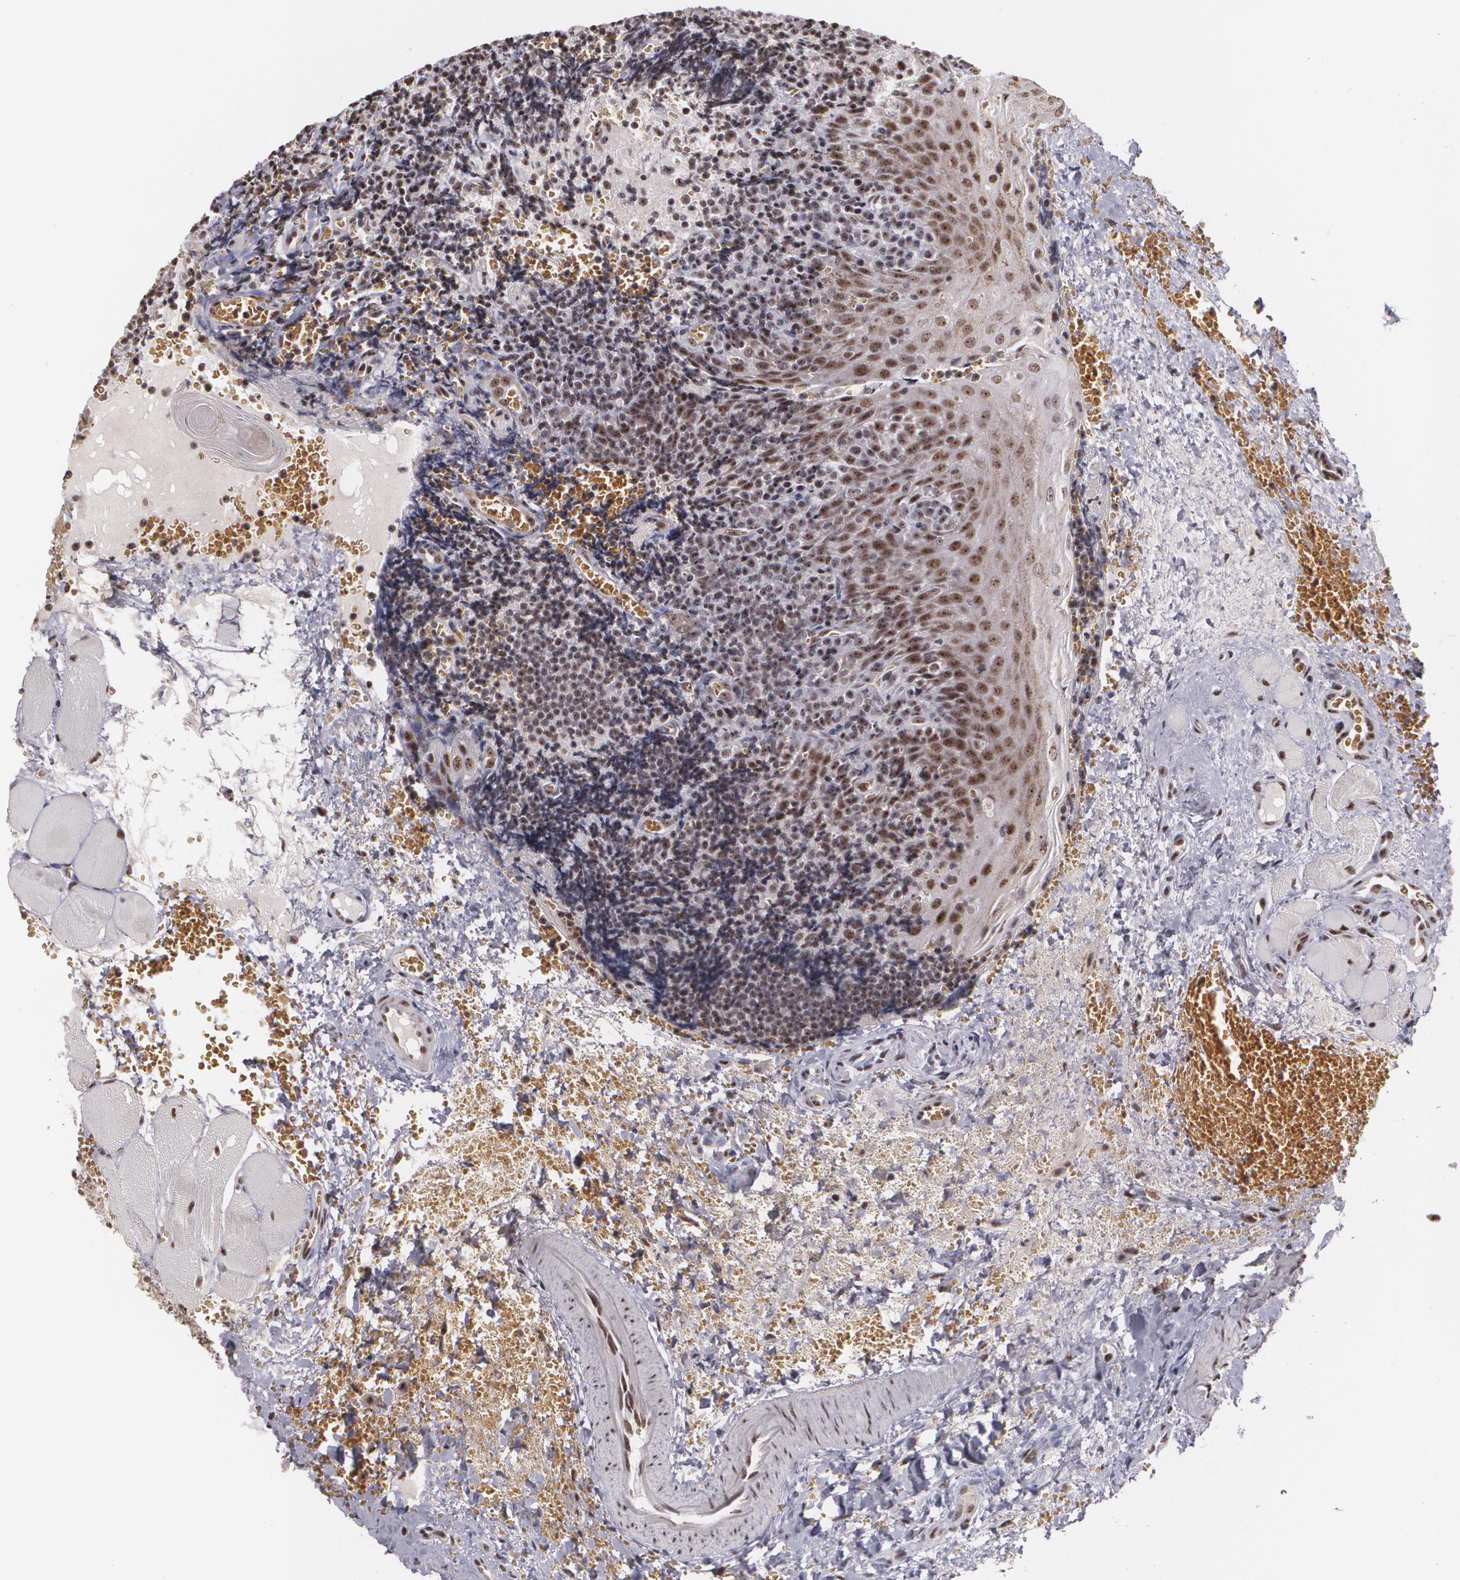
{"staining": {"intensity": "weak", "quantity": ">75%", "location": "cytoplasmic/membranous"}, "tissue": "tonsil", "cell_type": "Non-germinal center cells", "image_type": "normal", "snomed": [{"axis": "morphology", "description": "Normal tissue, NOS"}, {"axis": "topography", "description": "Tonsil"}], "caption": "Tonsil stained with immunohistochemistry (IHC) displays weak cytoplasmic/membranous staining in approximately >75% of non-germinal center cells.", "gene": "C6orf15", "patient": {"sex": "male", "age": 20}}